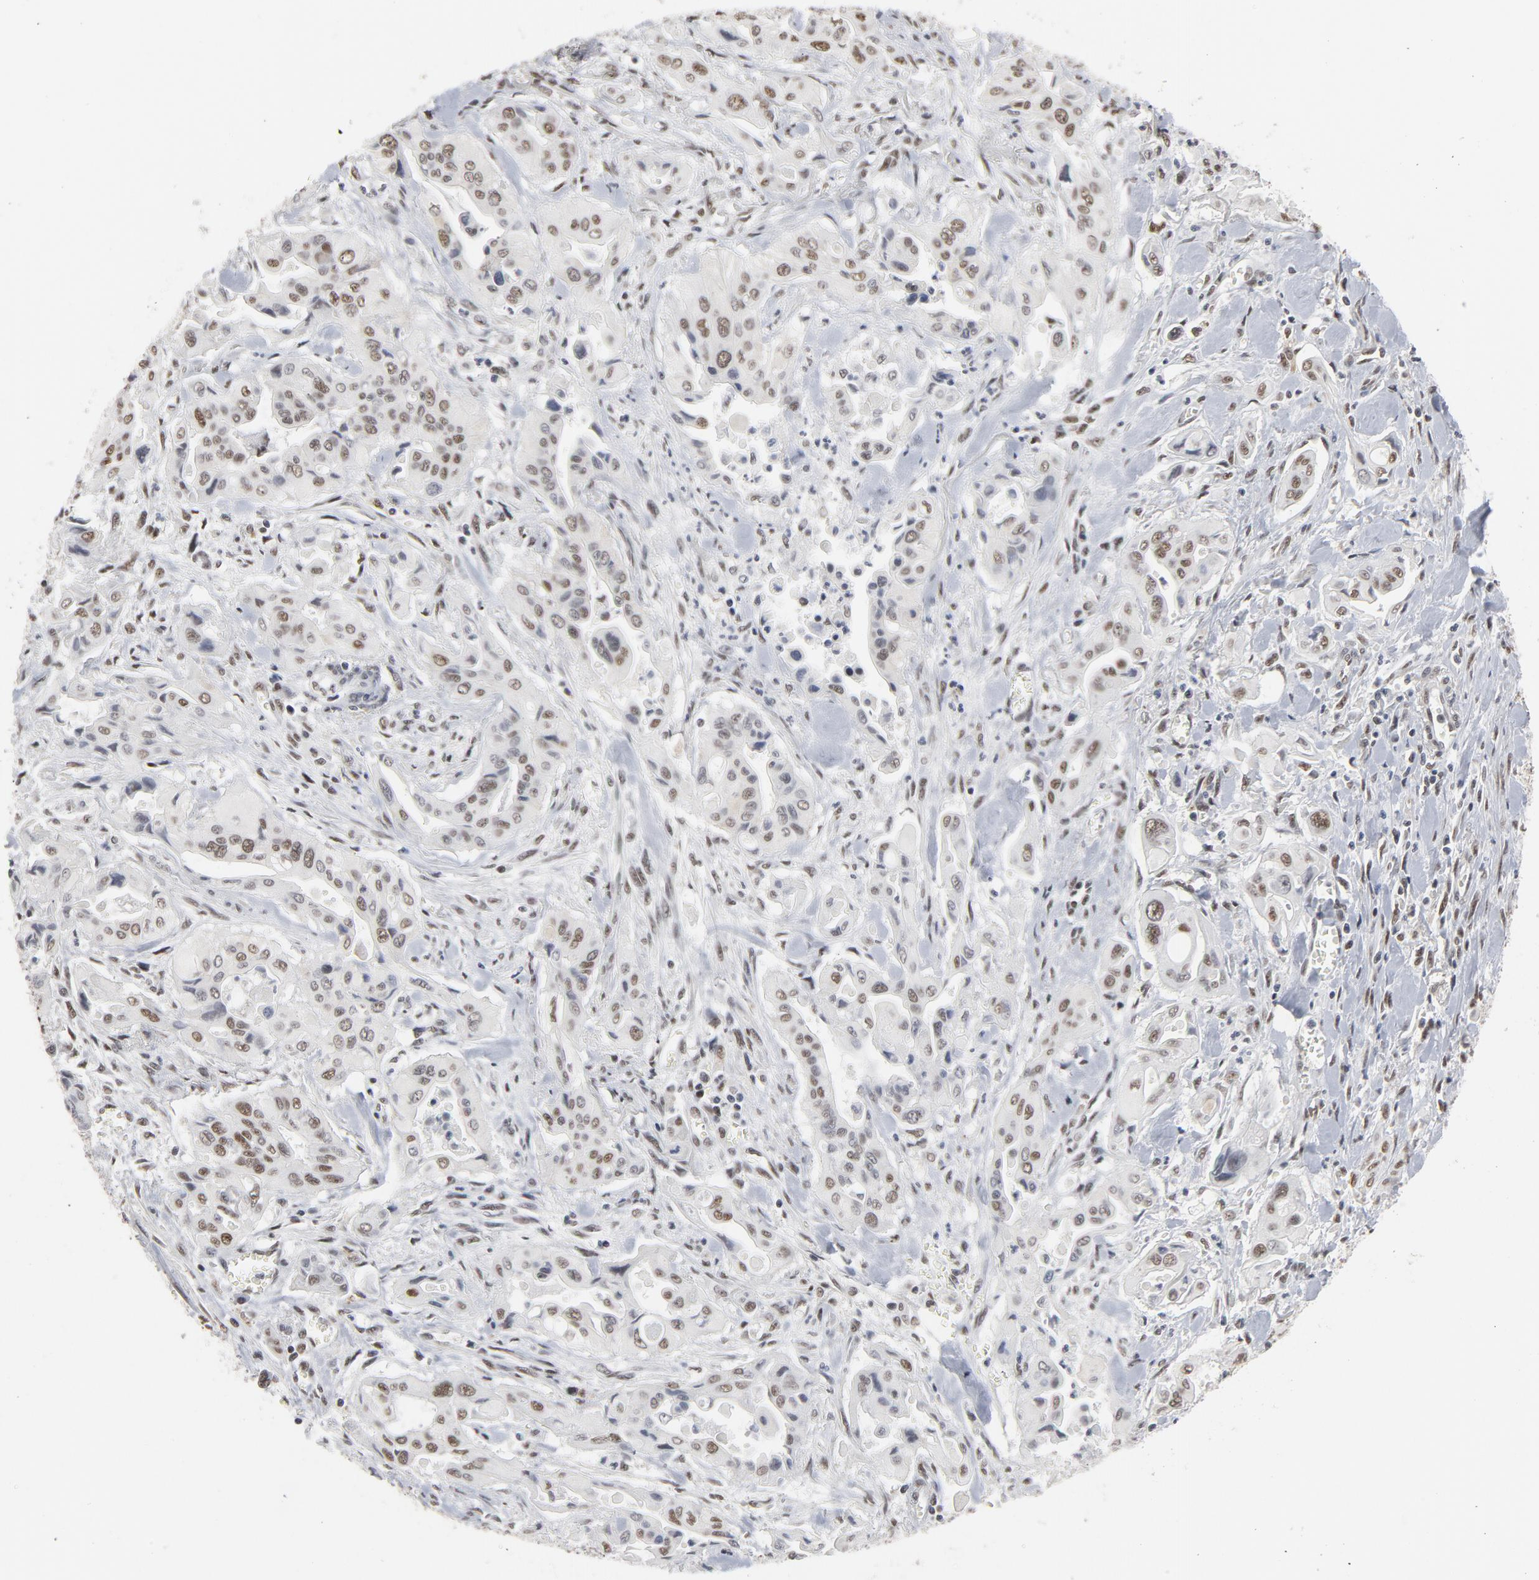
{"staining": {"intensity": "moderate", "quantity": ">75%", "location": "nuclear"}, "tissue": "pancreatic cancer", "cell_type": "Tumor cells", "image_type": "cancer", "snomed": [{"axis": "morphology", "description": "Adenocarcinoma, NOS"}, {"axis": "topography", "description": "Pancreas"}], "caption": "Tumor cells demonstrate medium levels of moderate nuclear staining in about >75% of cells in pancreatic cancer (adenocarcinoma).", "gene": "MRE11", "patient": {"sex": "male", "age": 77}}